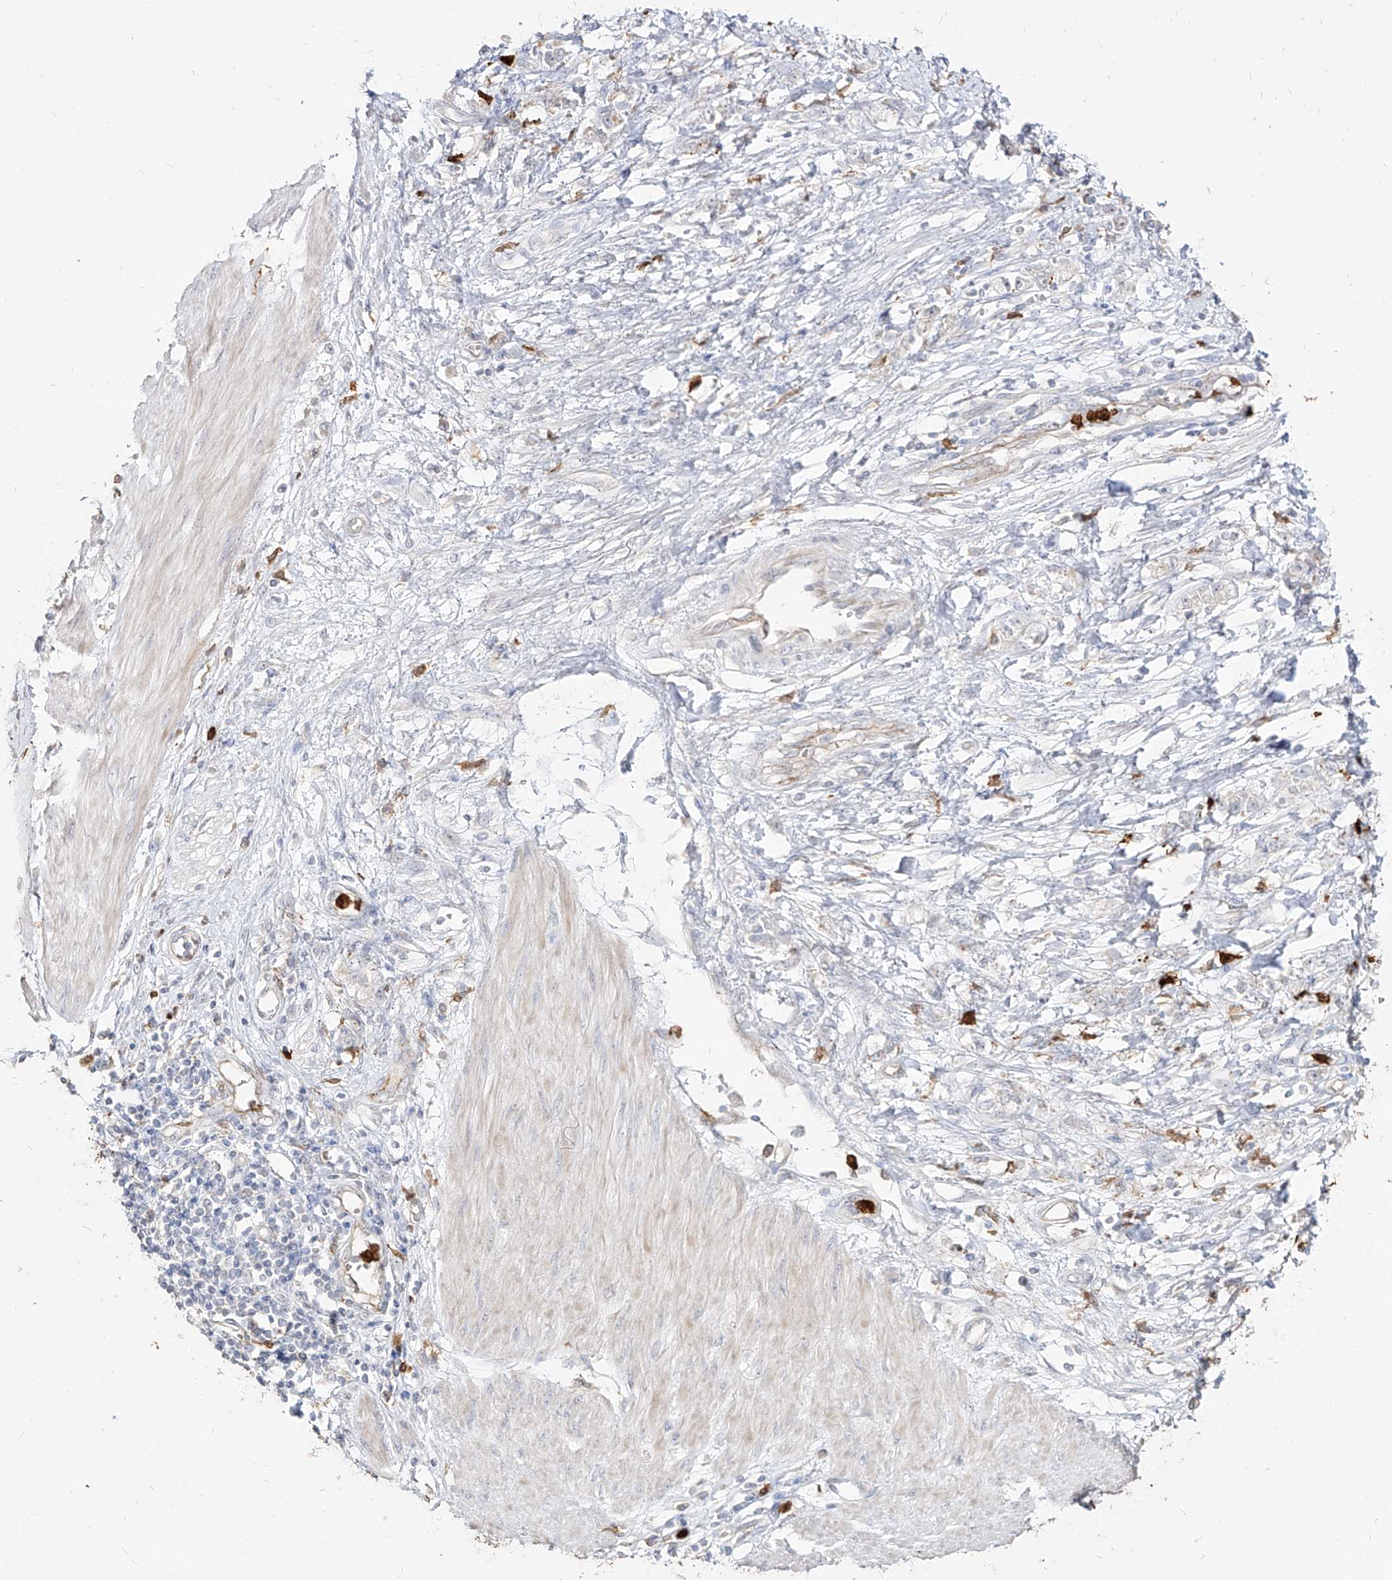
{"staining": {"intensity": "negative", "quantity": "none", "location": "none"}, "tissue": "stomach cancer", "cell_type": "Tumor cells", "image_type": "cancer", "snomed": [{"axis": "morphology", "description": "Adenocarcinoma, NOS"}, {"axis": "topography", "description": "Stomach"}], "caption": "The micrograph exhibits no staining of tumor cells in stomach adenocarcinoma.", "gene": "ZNF227", "patient": {"sex": "female", "age": 76}}